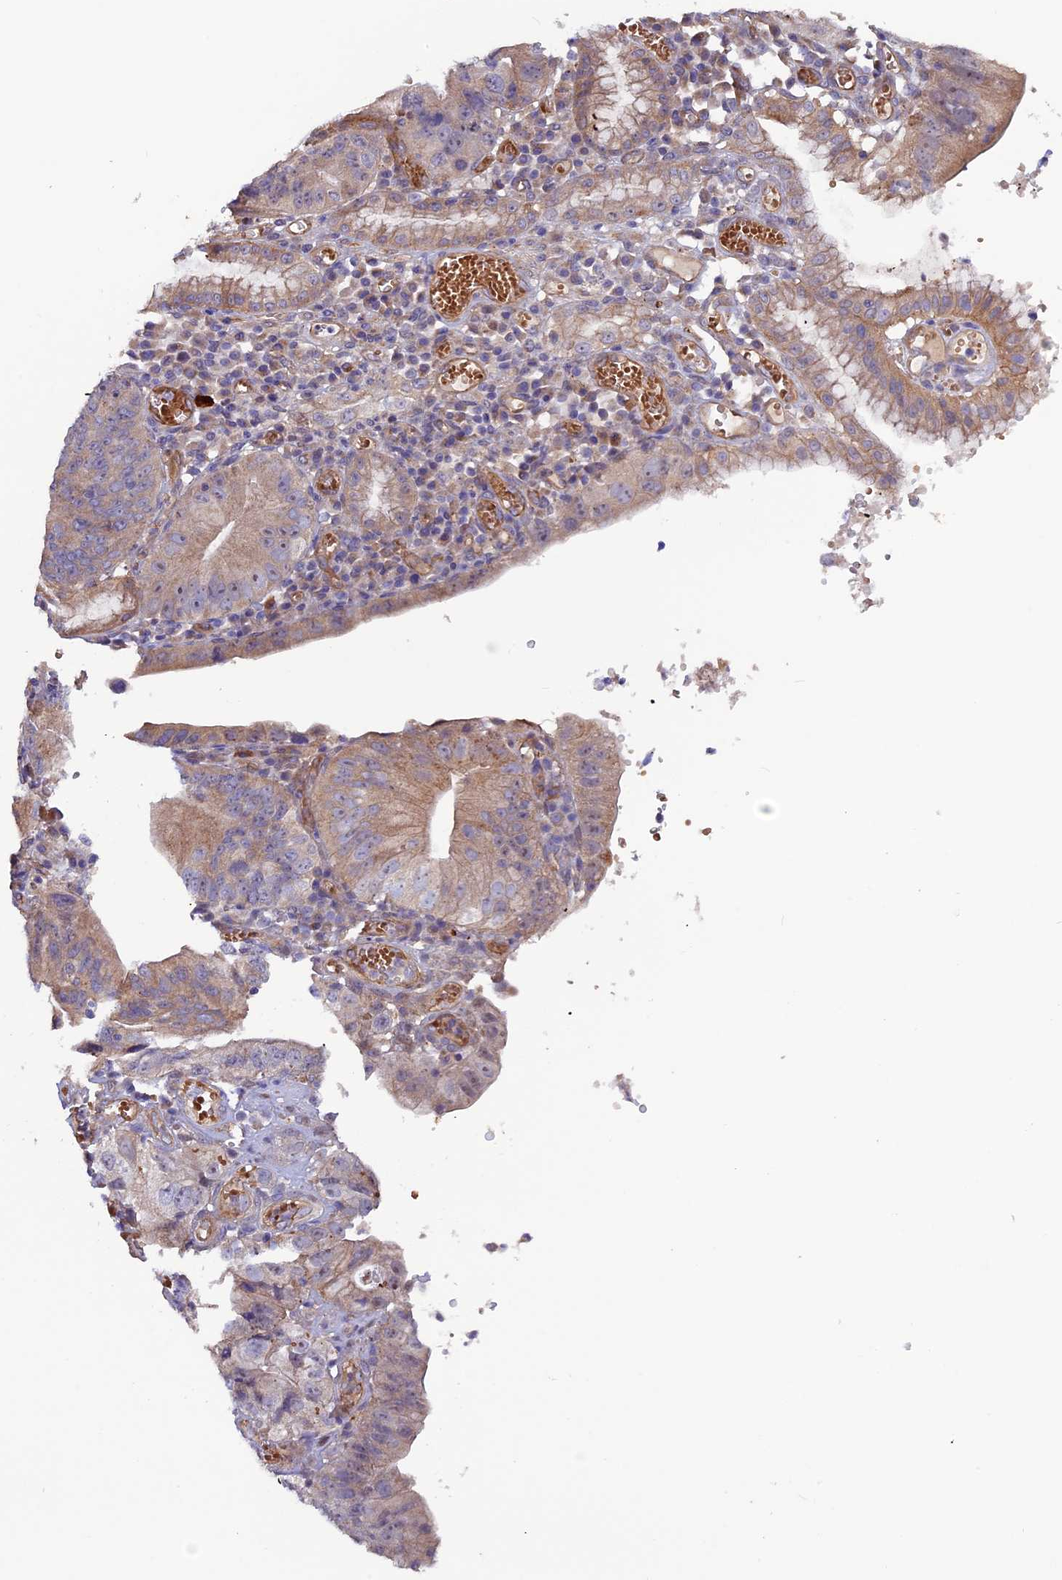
{"staining": {"intensity": "weak", "quantity": ">75%", "location": "cytoplasmic/membranous"}, "tissue": "stomach cancer", "cell_type": "Tumor cells", "image_type": "cancer", "snomed": [{"axis": "morphology", "description": "Adenocarcinoma, NOS"}, {"axis": "topography", "description": "Stomach"}], "caption": "Immunohistochemistry (IHC) histopathology image of stomach cancer stained for a protein (brown), which shows low levels of weak cytoplasmic/membranous staining in approximately >75% of tumor cells.", "gene": "DUS3L", "patient": {"sex": "male", "age": 59}}